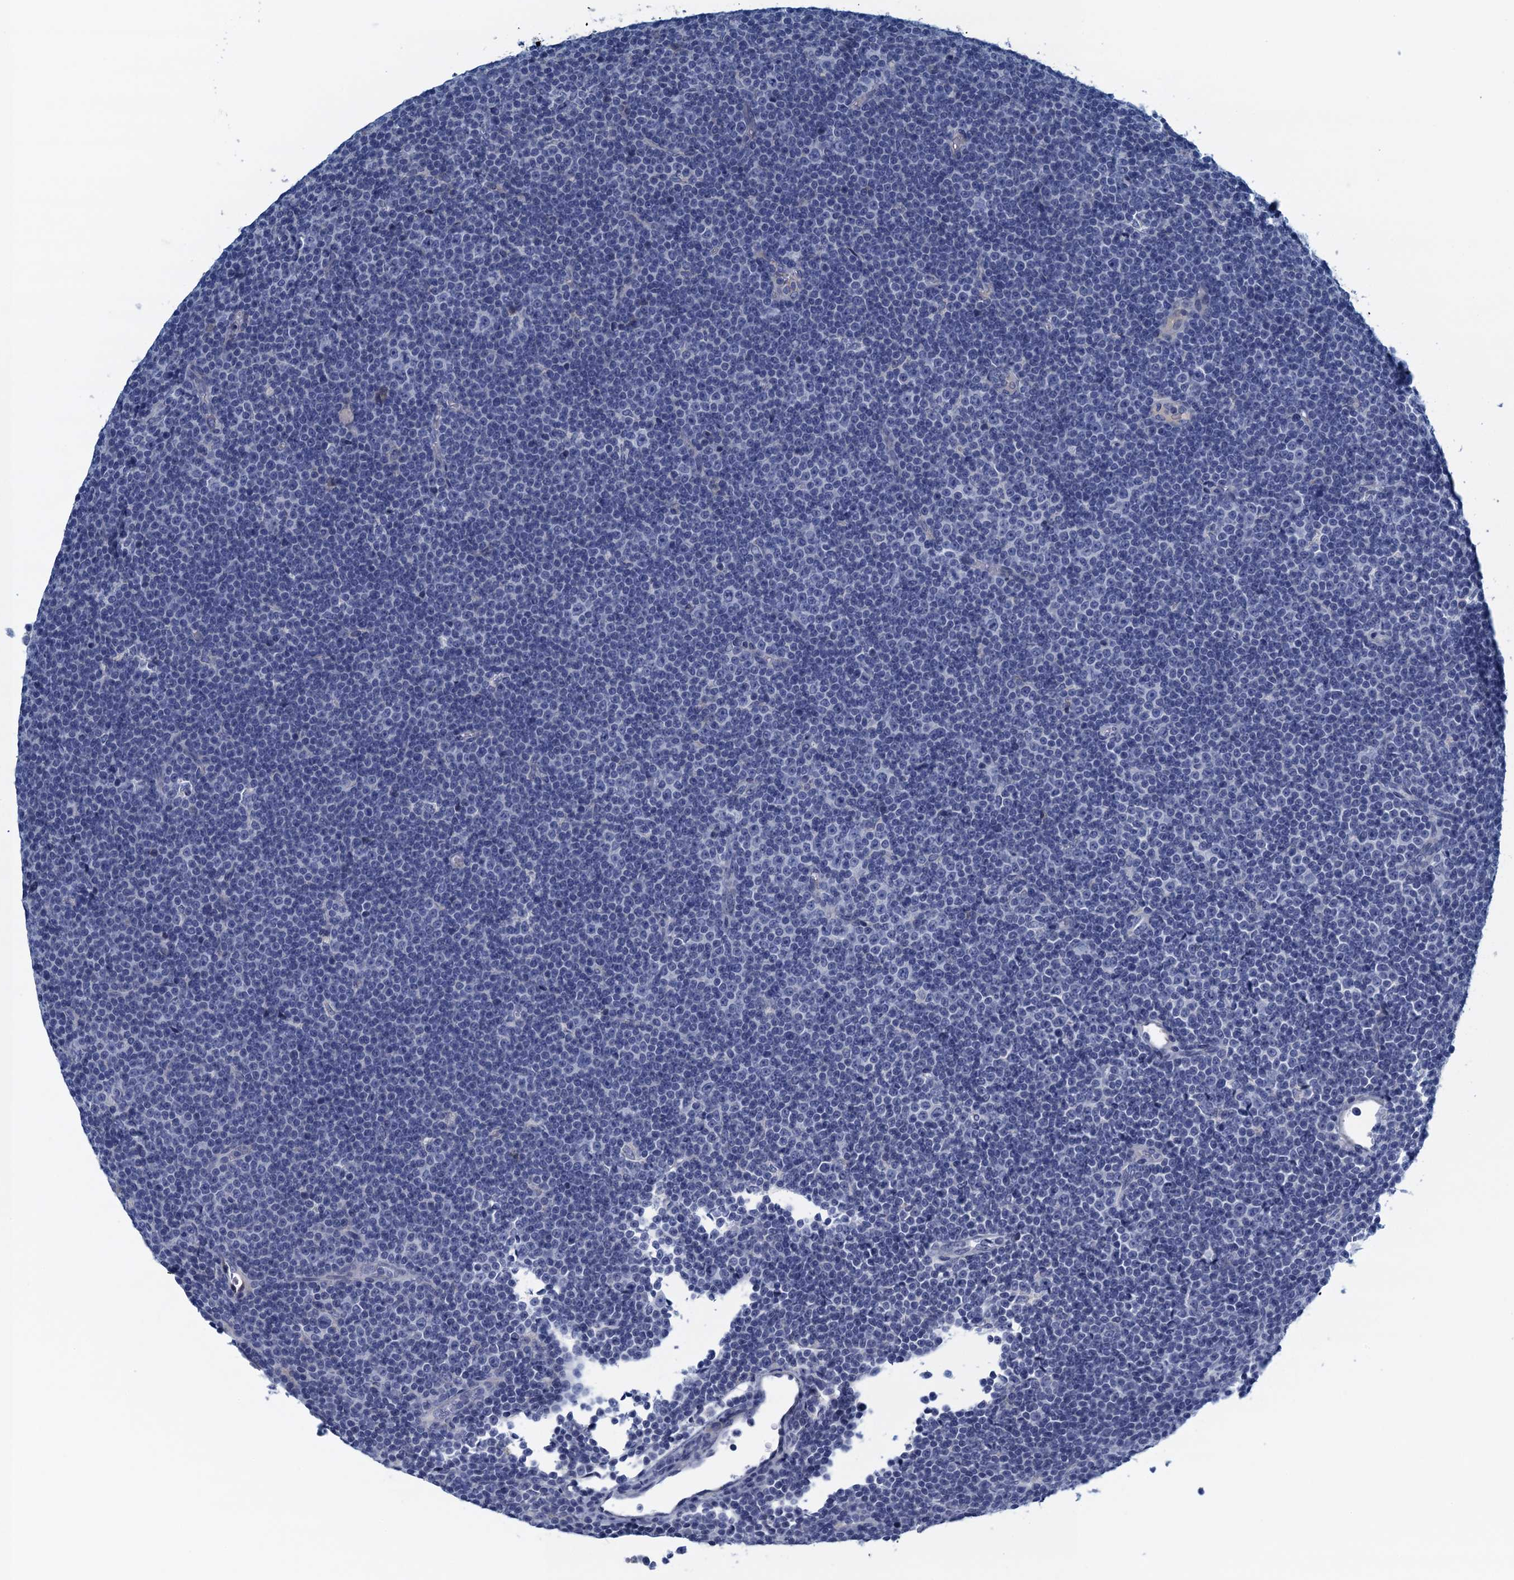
{"staining": {"intensity": "negative", "quantity": "none", "location": "none"}, "tissue": "lymphoma", "cell_type": "Tumor cells", "image_type": "cancer", "snomed": [{"axis": "morphology", "description": "Malignant lymphoma, non-Hodgkin's type, Low grade"}, {"axis": "topography", "description": "Lymph node"}], "caption": "Immunohistochemistry histopathology image of neoplastic tissue: human low-grade malignant lymphoma, non-Hodgkin's type stained with DAB demonstrates no significant protein positivity in tumor cells.", "gene": "C10orf88", "patient": {"sex": "female", "age": 67}}